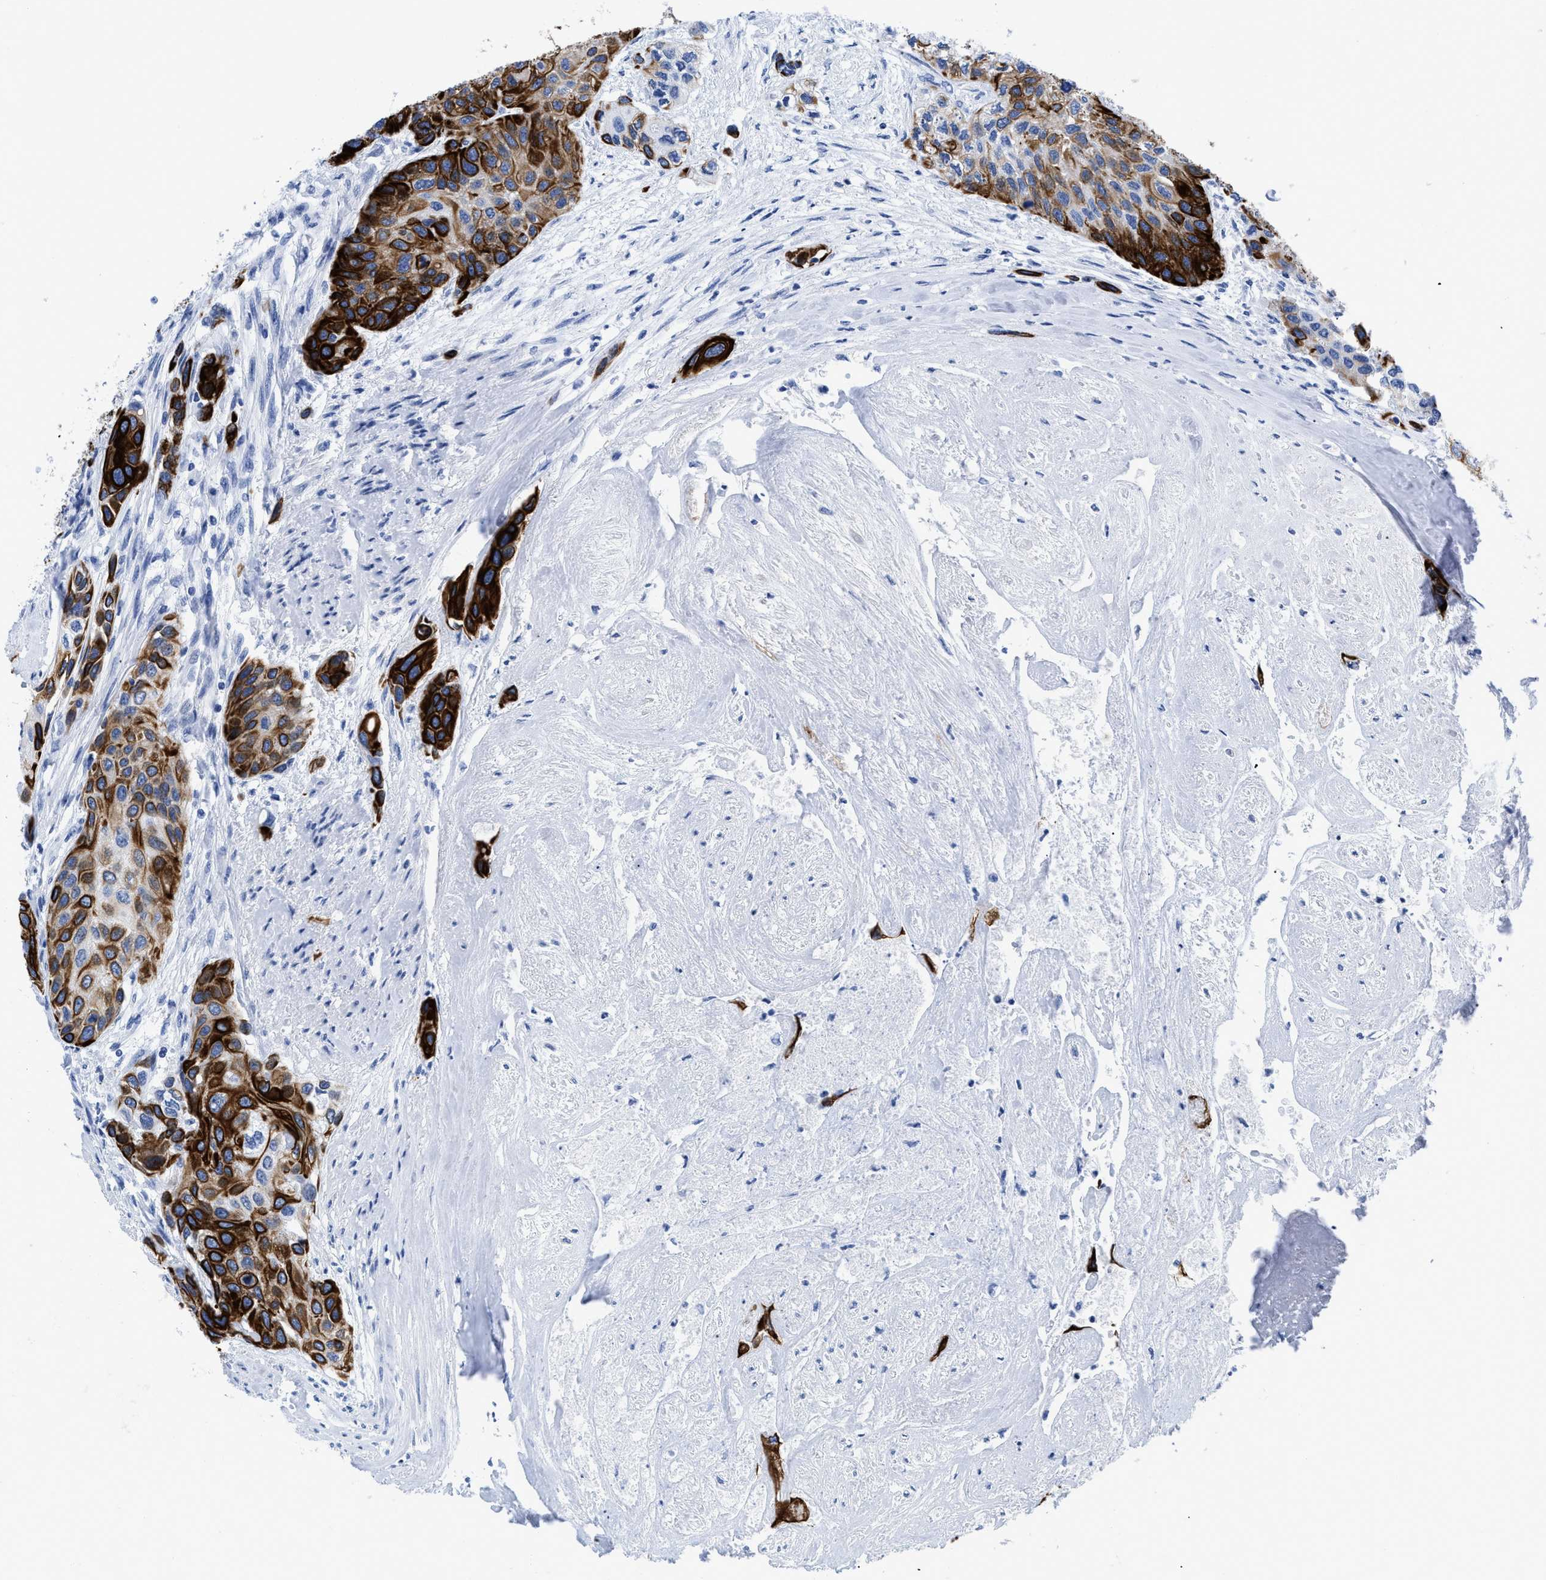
{"staining": {"intensity": "strong", "quantity": "25%-75%", "location": "cytoplasmic/membranous"}, "tissue": "urothelial cancer", "cell_type": "Tumor cells", "image_type": "cancer", "snomed": [{"axis": "morphology", "description": "Urothelial carcinoma, High grade"}, {"axis": "topography", "description": "Urinary bladder"}], "caption": "There is high levels of strong cytoplasmic/membranous expression in tumor cells of urothelial cancer, as demonstrated by immunohistochemical staining (brown color).", "gene": "DUSP26", "patient": {"sex": "female", "age": 56}}